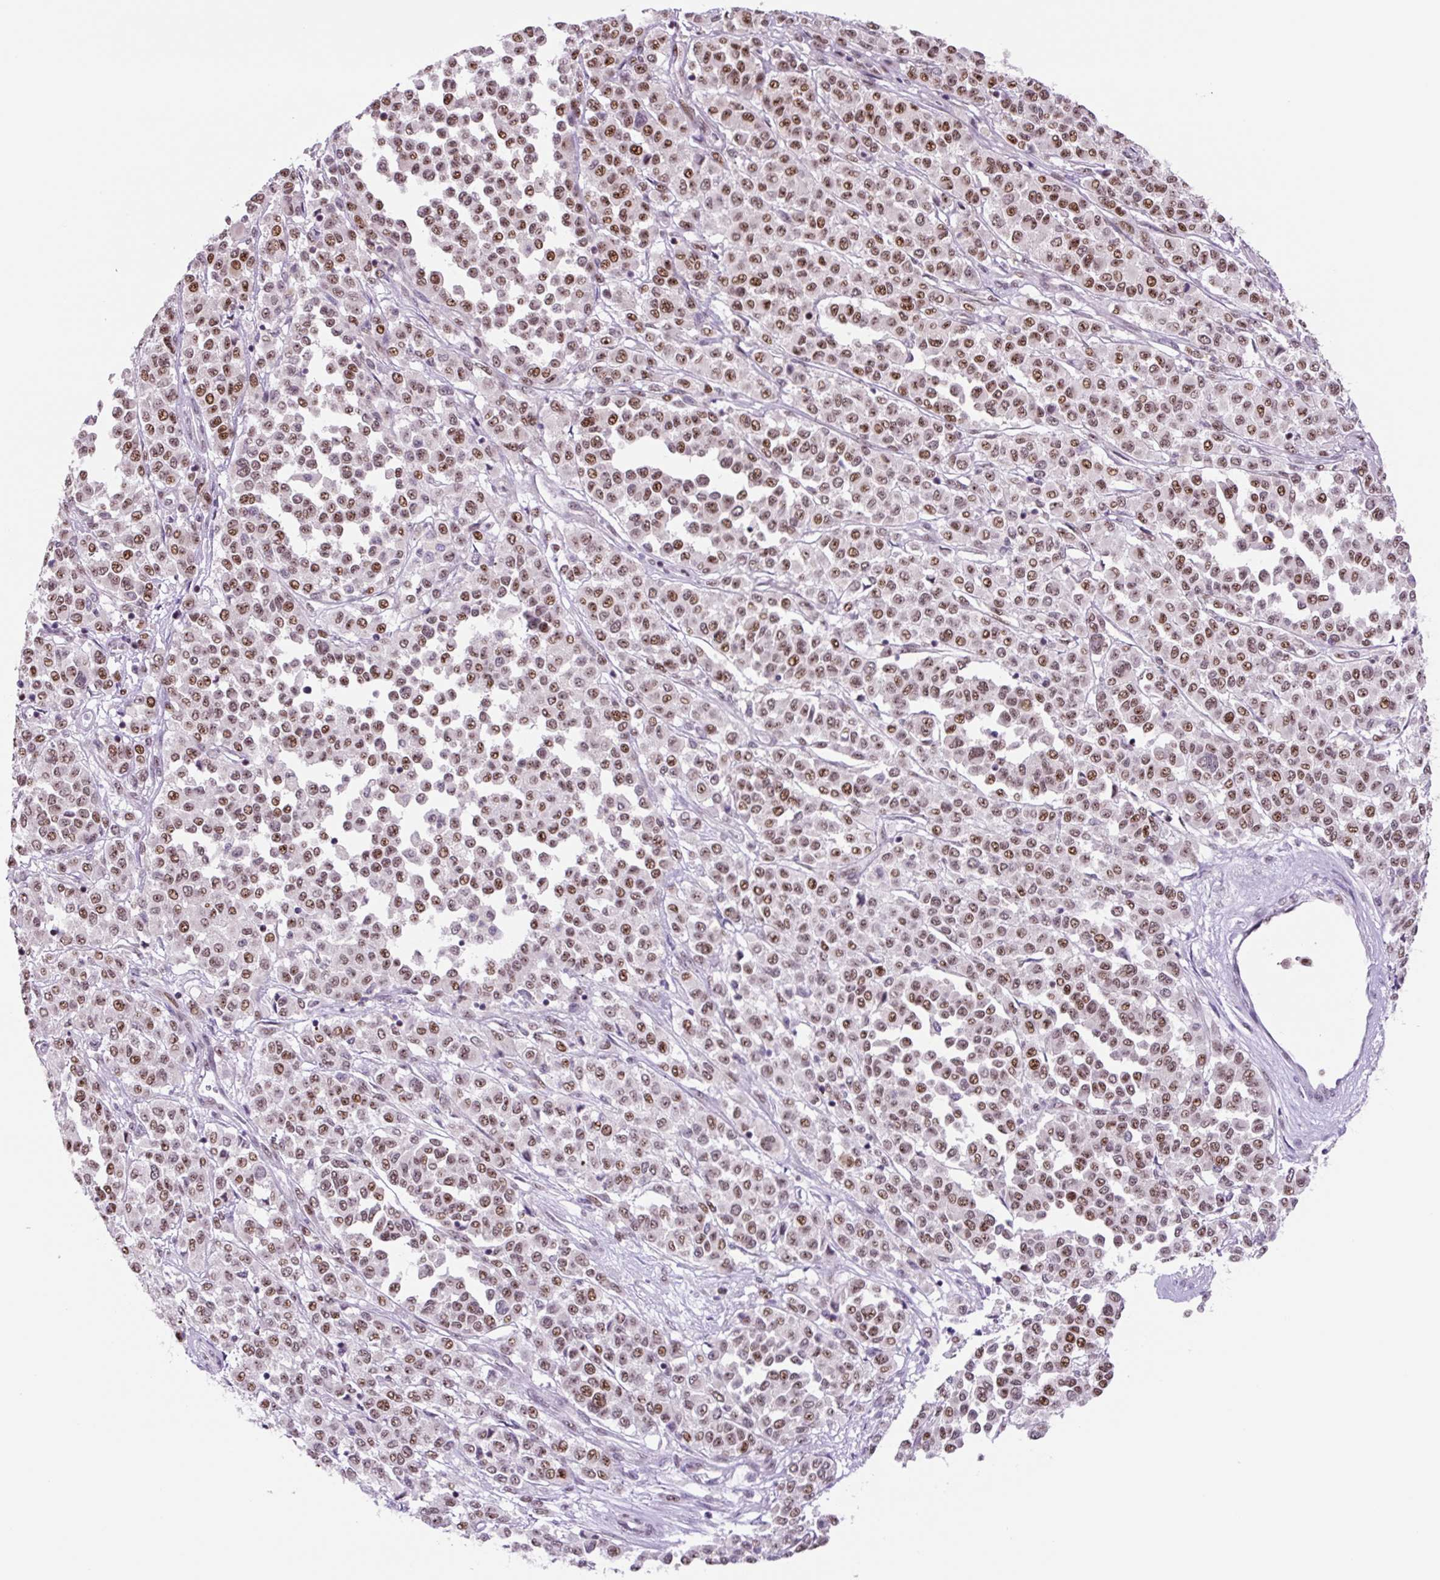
{"staining": {"intensity": "moderate", "quantity": ">75%", "location": "nuclear"}, "tissue": "melanoma", "cell_type": "Tumor cells", "image_type": "cancer", "snomed": [{"axis": "morphology", "description": "Malignant melanoma, Metastatic site"}, {"axis": "topography", "description": "Pancreas"}], "caption": "IHC (DAB (3,3'-diaminobenzidine)) staining of human melanoma displays moderate nuclear protein staining in about >75% of tumor cells.", "gene": "TAF1A", "patient": {"sex": "female", "age": 30}}